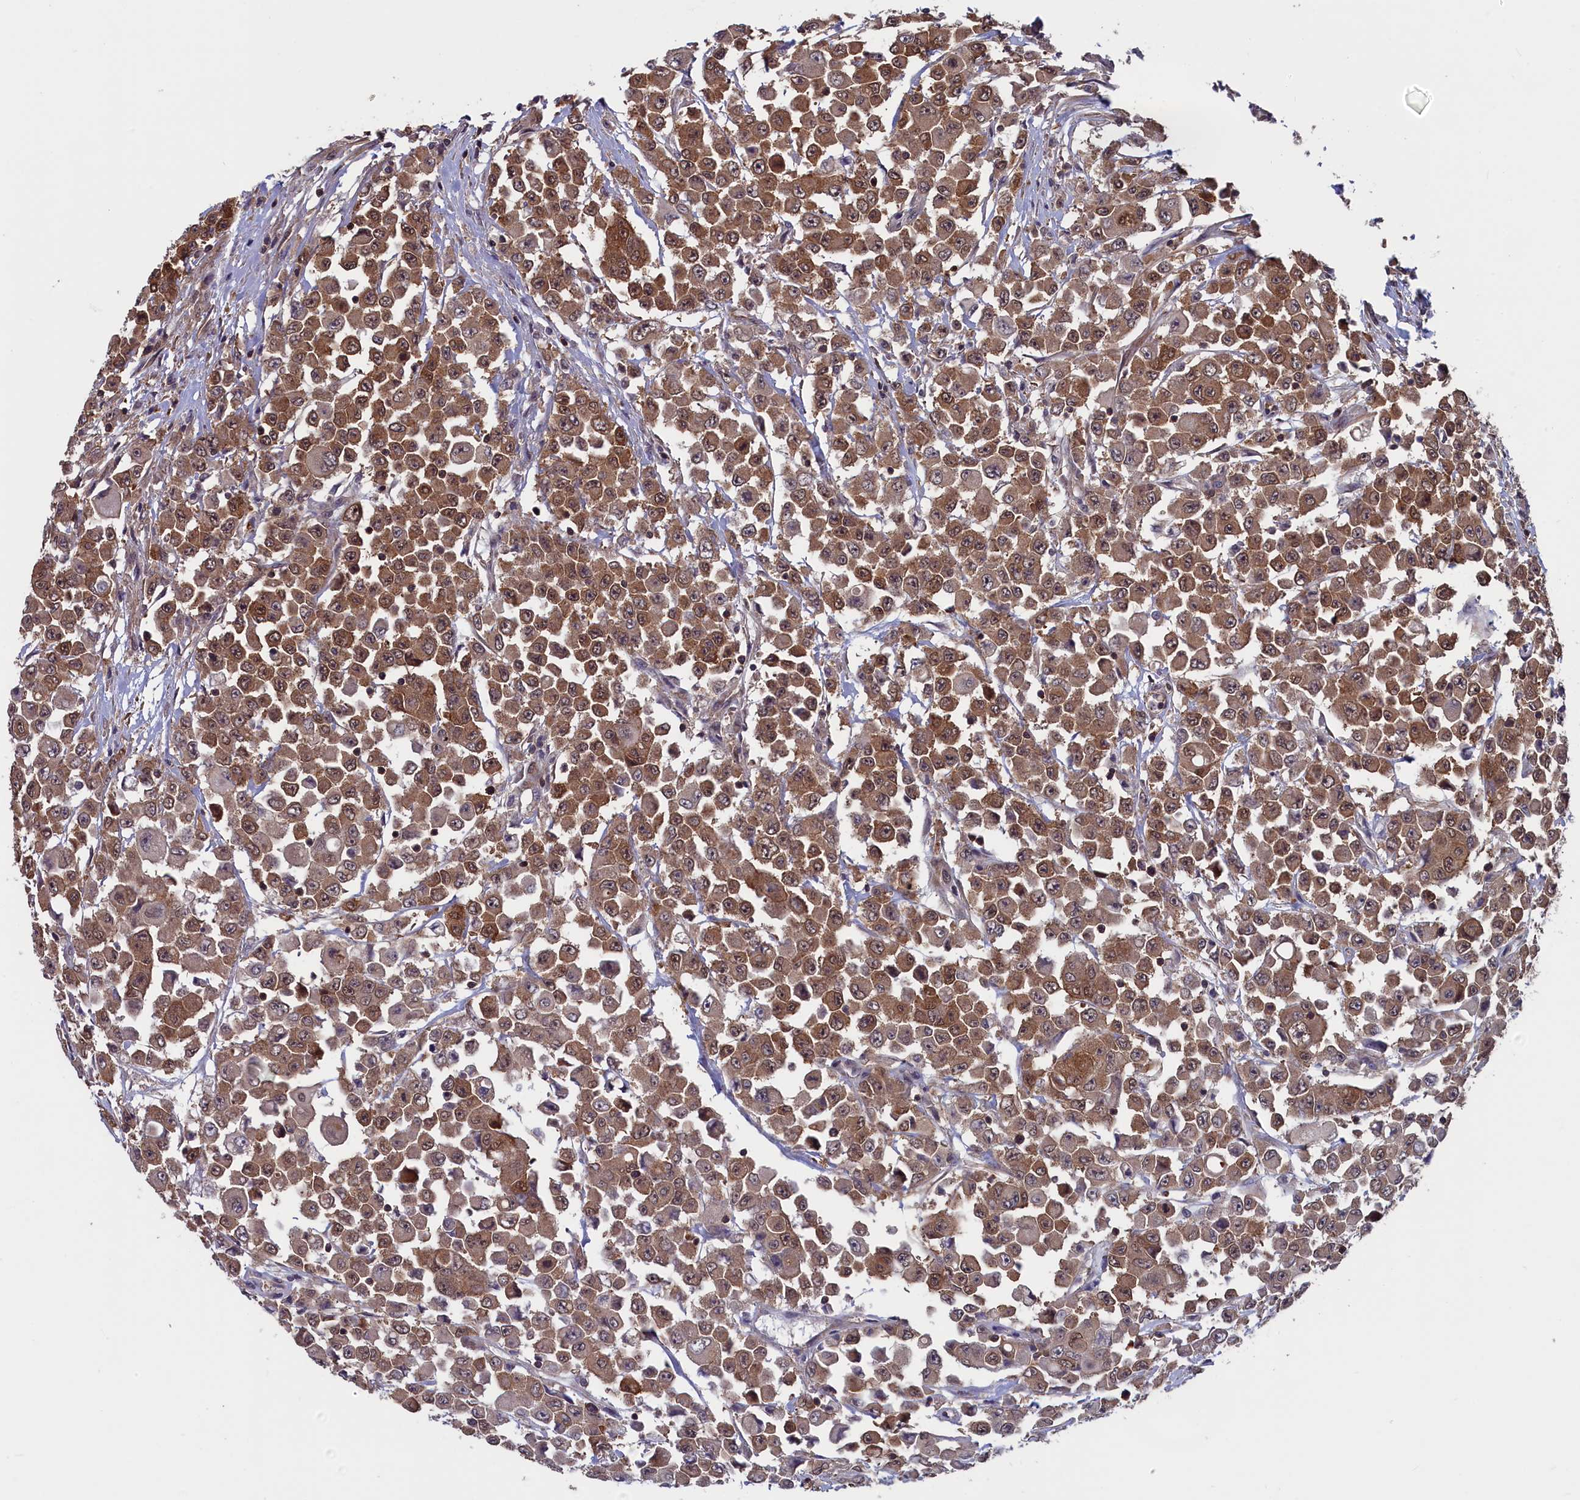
{"staining": {"intensity": "moderate", "quantity": ">75%", "location": "cytoplasmic/membranous"}, "tissue": "colorectal cancer", "cell_type": "Tumor cells", "image_type": "cancer", "snomed": [{"axis": "morphology", "description": "Adenocarcinoma, NOS"}, {"axis": "topography", "description": "Colon"}], "caption": "Tumor cells demonstrate medium levels of moderate cytoplasmic/membranous positivity in about >75% of cells in human colorectal cancer (adenocarcinoma).", "gene": "JPT2", "patient": {"sex": "male", "age": 51}}